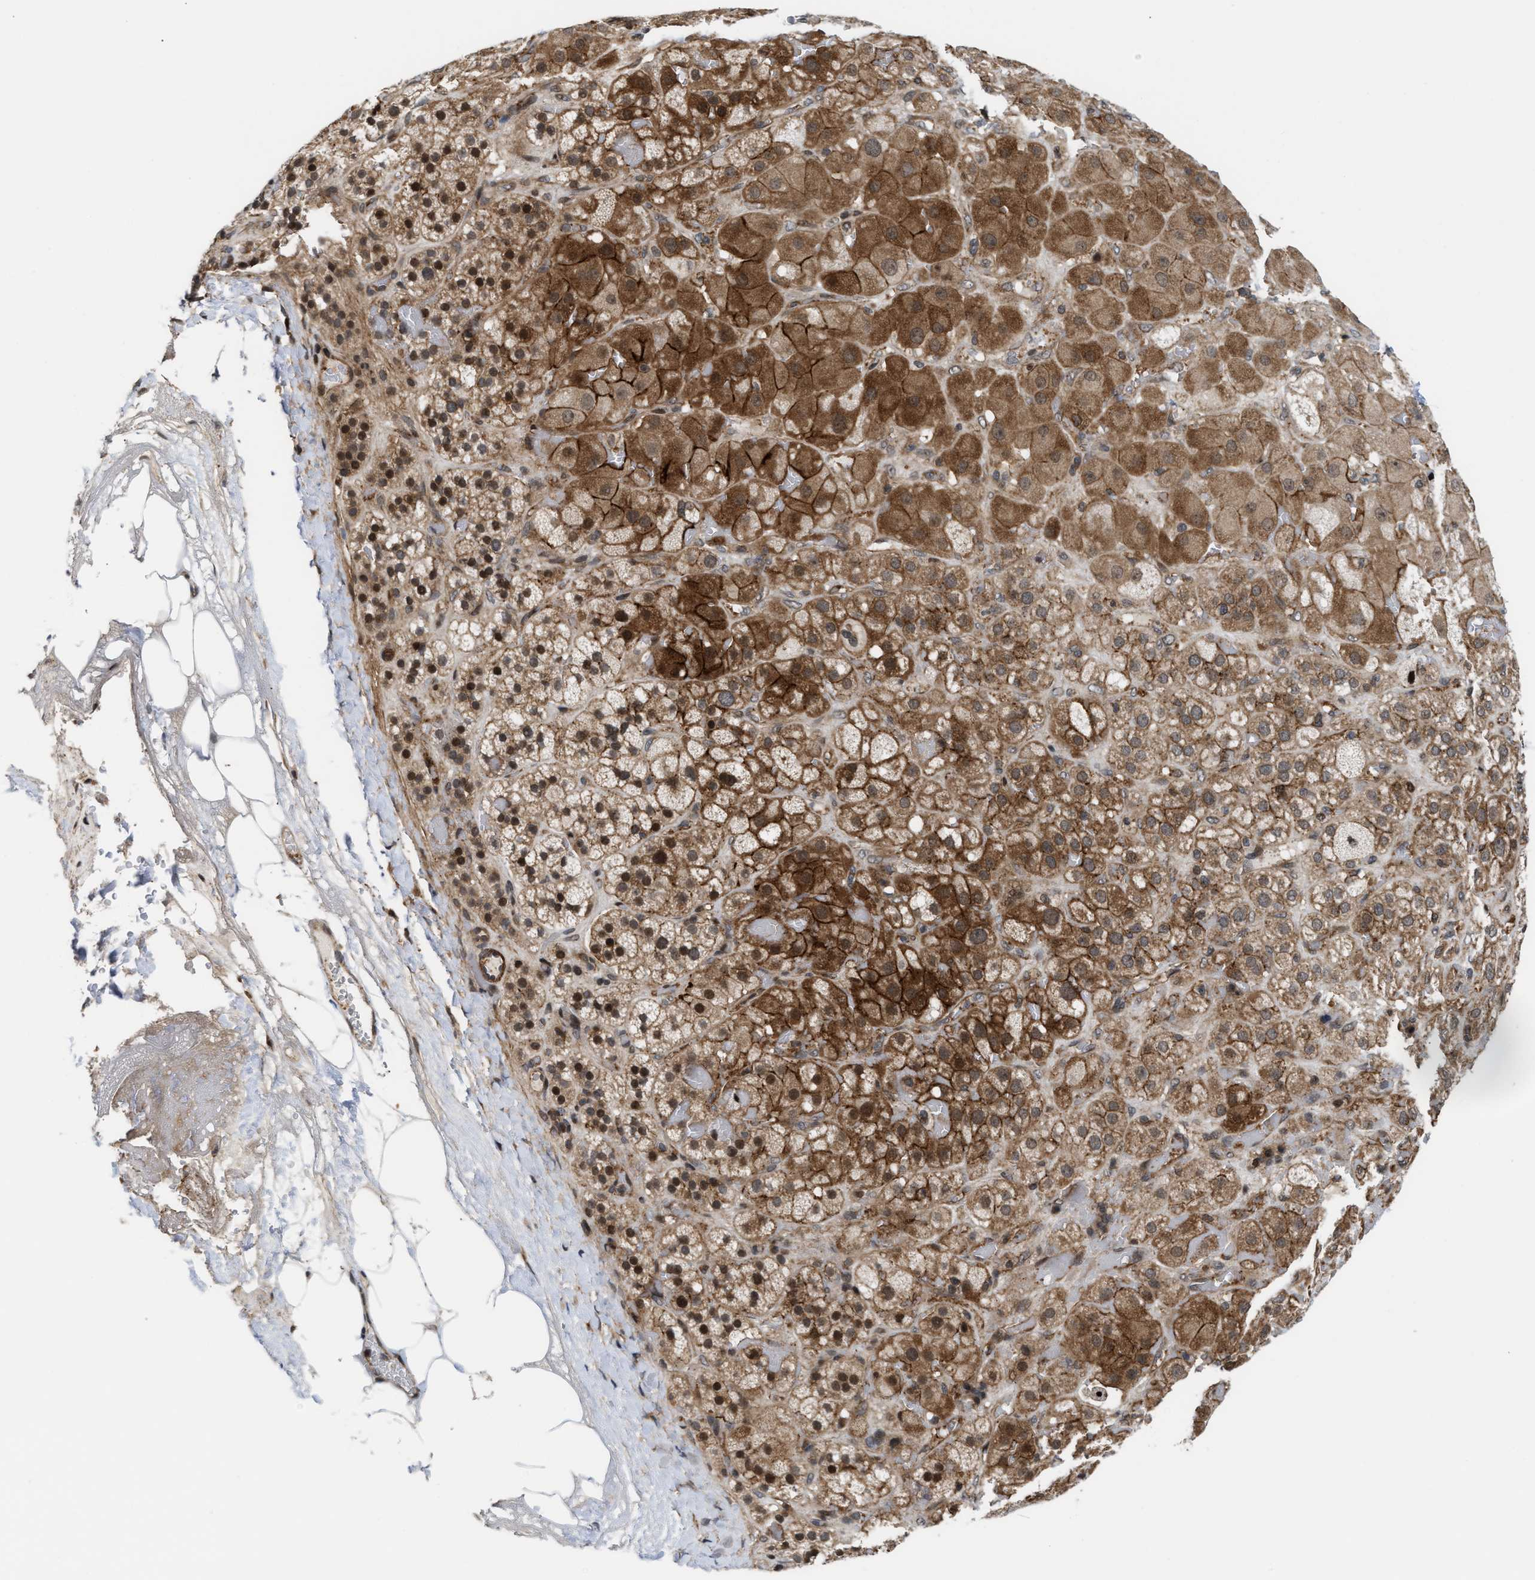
{"staining": {"intensity": "moderate", "quantity": ">75%", "location": "cytoplasmic/membranous,nuclear"}, "tissue": "adrenal gland", "cell_type": "Glandular cells", "image_type": "normal", "snomed": [{"axis": "morphology", "description": "Normal tissue, NOS"}, {"axis": "topography", "description": "Adrenal gland"}], "caption": "This image reveals IHC staining of unremarkable human adrenal gland, with medium moderate cytoplasmic/membranous,nuclear positivity in approximately >75% of glandular cells.", "gene": "STAU2", "patient": {"sex": "female", "age": 47}}